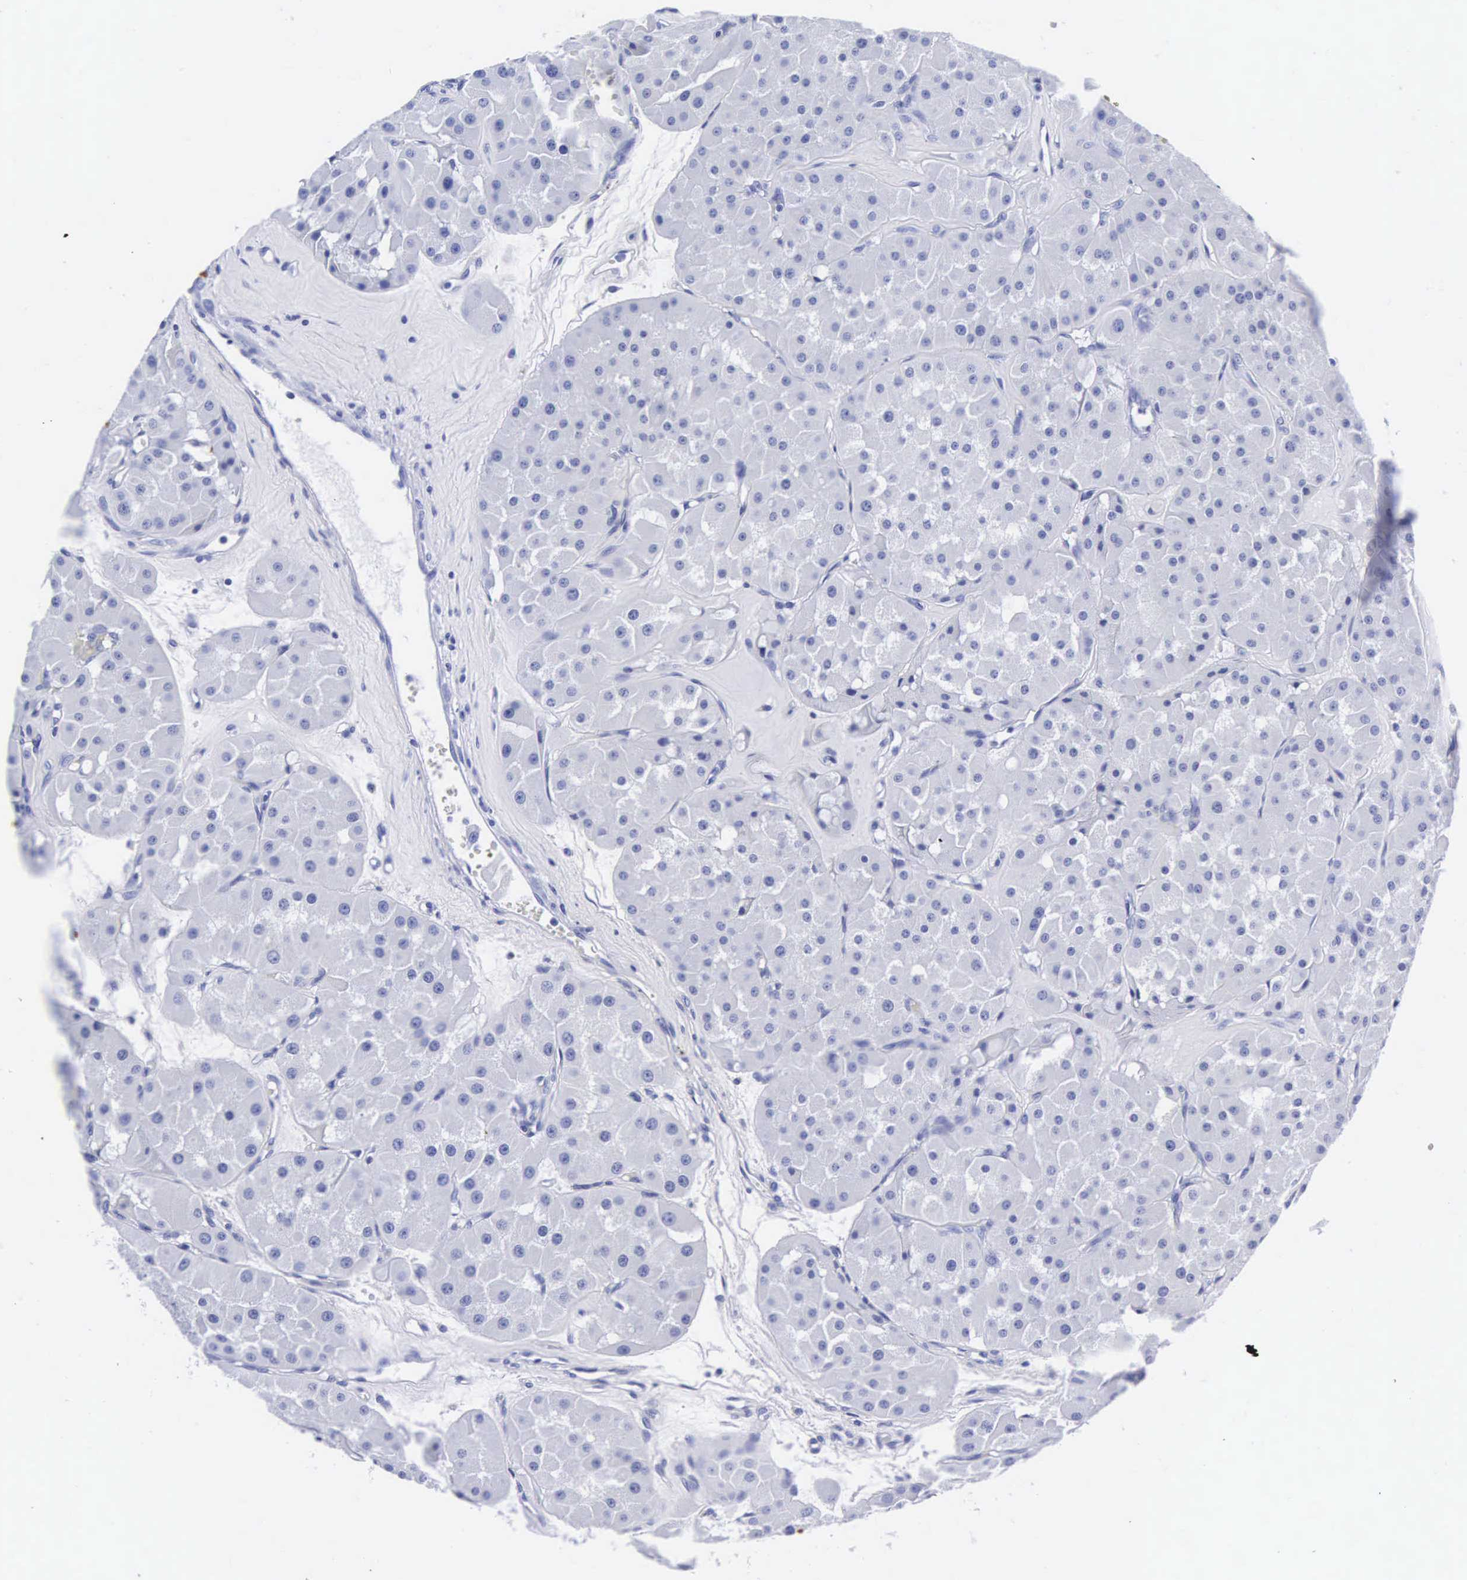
{"staining": {"intensity": "negative", "quantity": "none", "location": "none"}, "tissue": "renal cancer", "cell_type": "Tumor cells", "image_type": "cancer", "snomed": [{"axis": "morphology", "description": "Adenocarcinoma, uncertain malignant potential"}, {"axis": "topography", "description": "Kidney"}], "caption": "There is no significant expression in tumor cells of renal adenocarcinoma,  uncertain malignant potential.", "gene": "INS", "patient": {"sex": "male", "age": 63}}